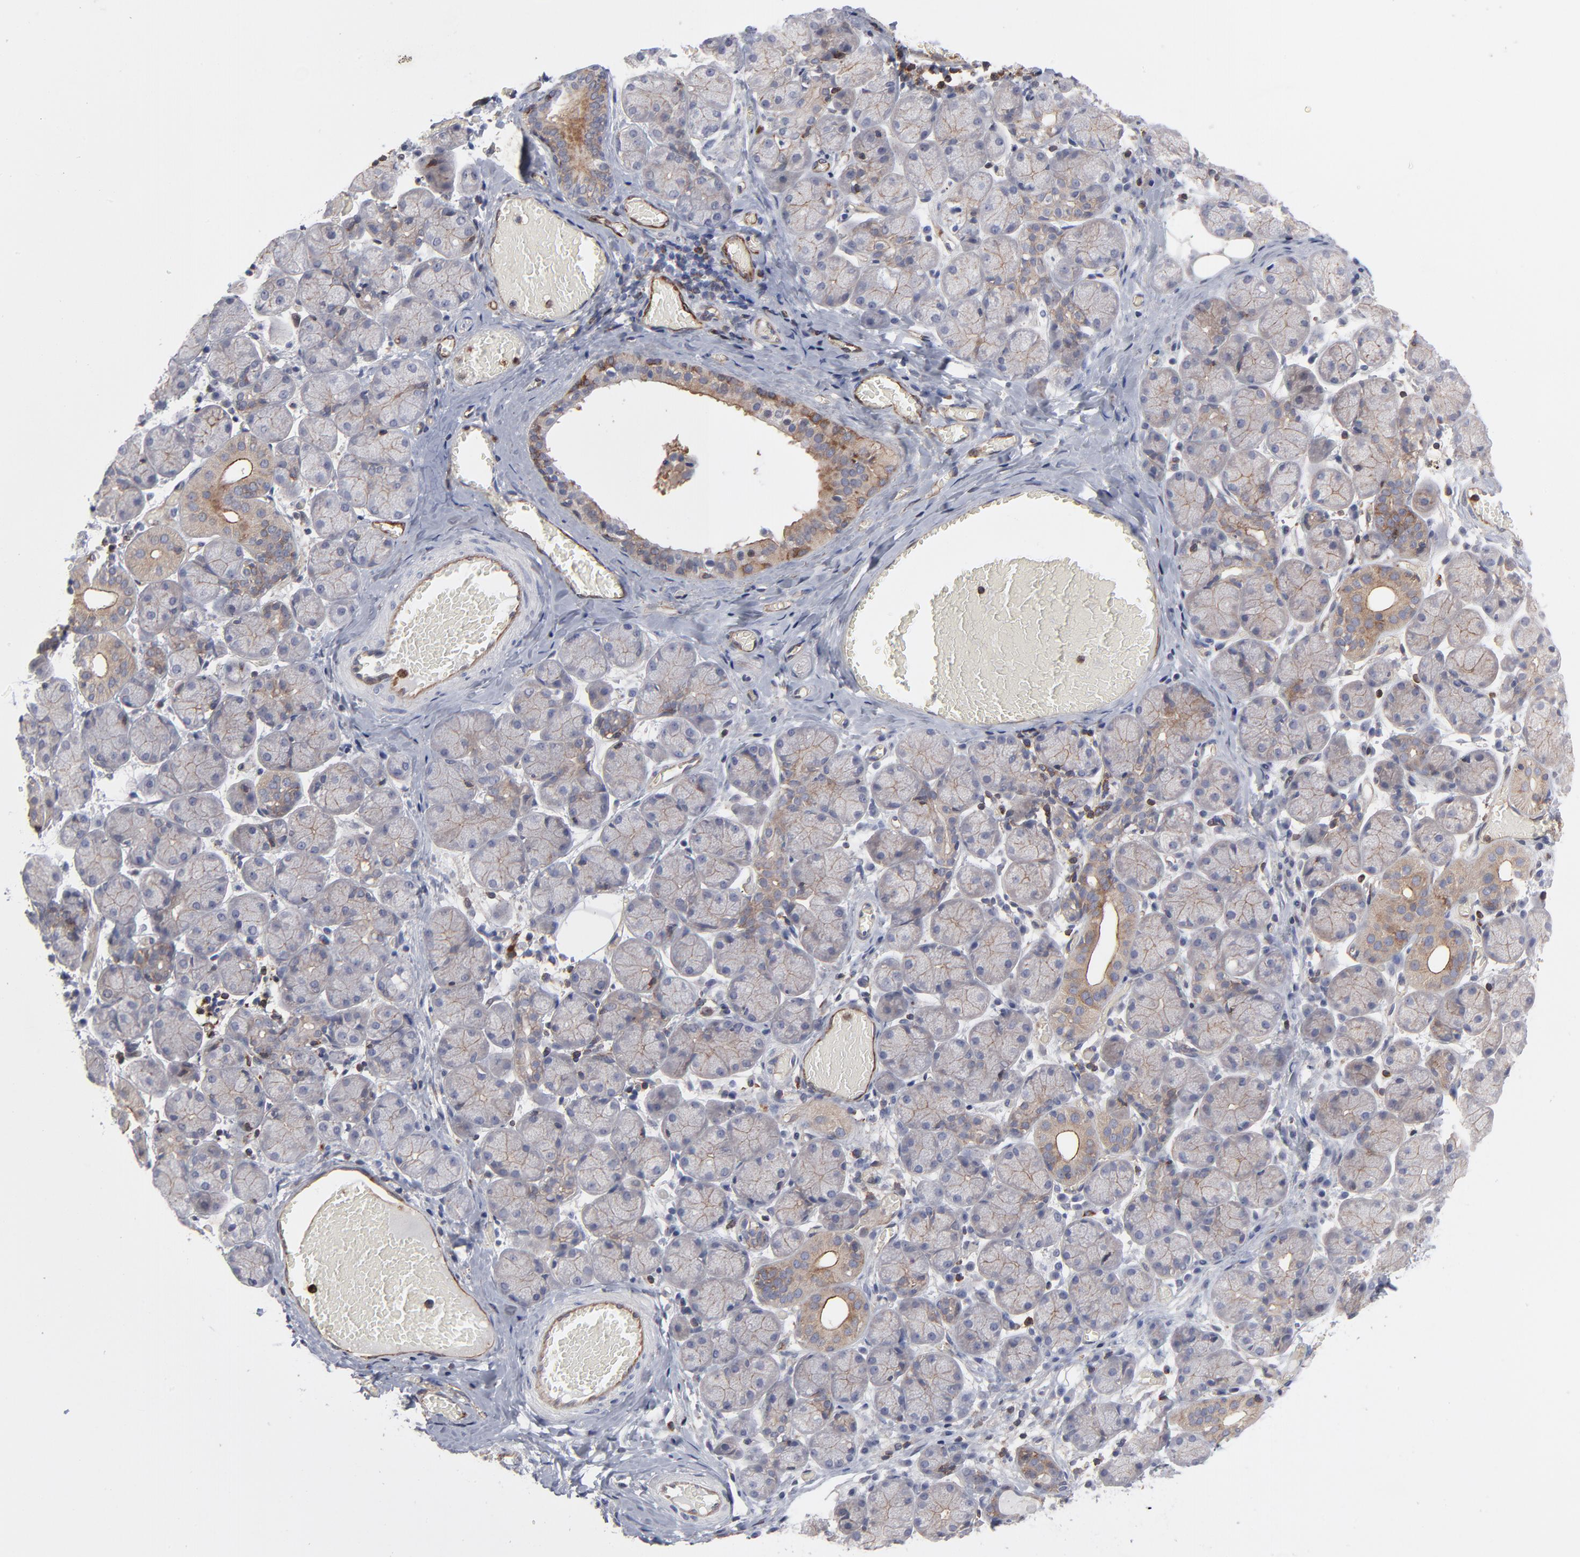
{"staining": {"intensity": "weak", "quantity": ">75%", "location": "cytoplasmic/membranous"}, "tissue": "salivary gland", "cell_type": "Glandular cells", "image_type": "normal", "snomed": [{"axis": "morphology", "description": "Normal tissue, NOS"}, {"axis": "topography", "description": "Salivary gland"}], "caption": "A brown stain highlights weak cytoplasmic/membranous staining of a protein in glandular cells of unremarkable salivary gland. The protein is stained brown, and the nuclei are stained in blue (DAB (3,3'-diaminobenzidine) IHC with brightfield microscopy, high magnification).", "gene": "PXN", "patient": {"sex": "female", "age": 24}}